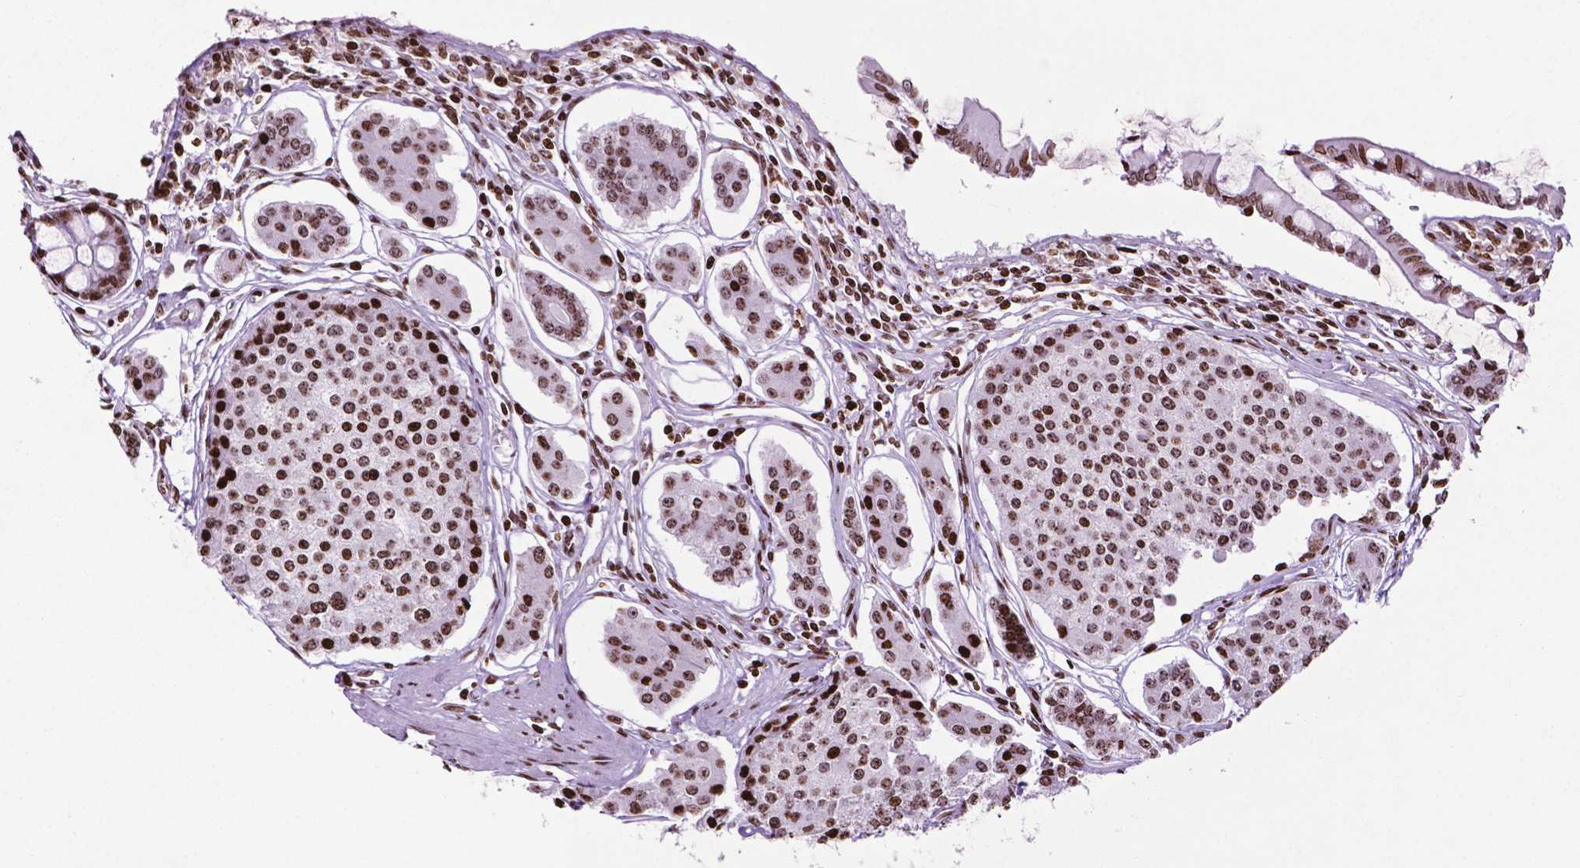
{"staining": {"intensity": "strong", "quantity": ">75%", "location": "nuclear"}, "tissue": "carcinoid", "cell_type": "Tumor cells", "image_type": "cancer", "snomed": [{"axis": "morphology", "description": "Carcinoid, malignant, NOS"}, {"axis": "topography", "description": "Small intestine"}], "caption": "Protein staining of malignant carcinoid tissue exhibits strong nuclear positivity in approximately >75% of tumor cells.", "gene": "TMEM250", "patient": {"sex": "female", "age": 65}}